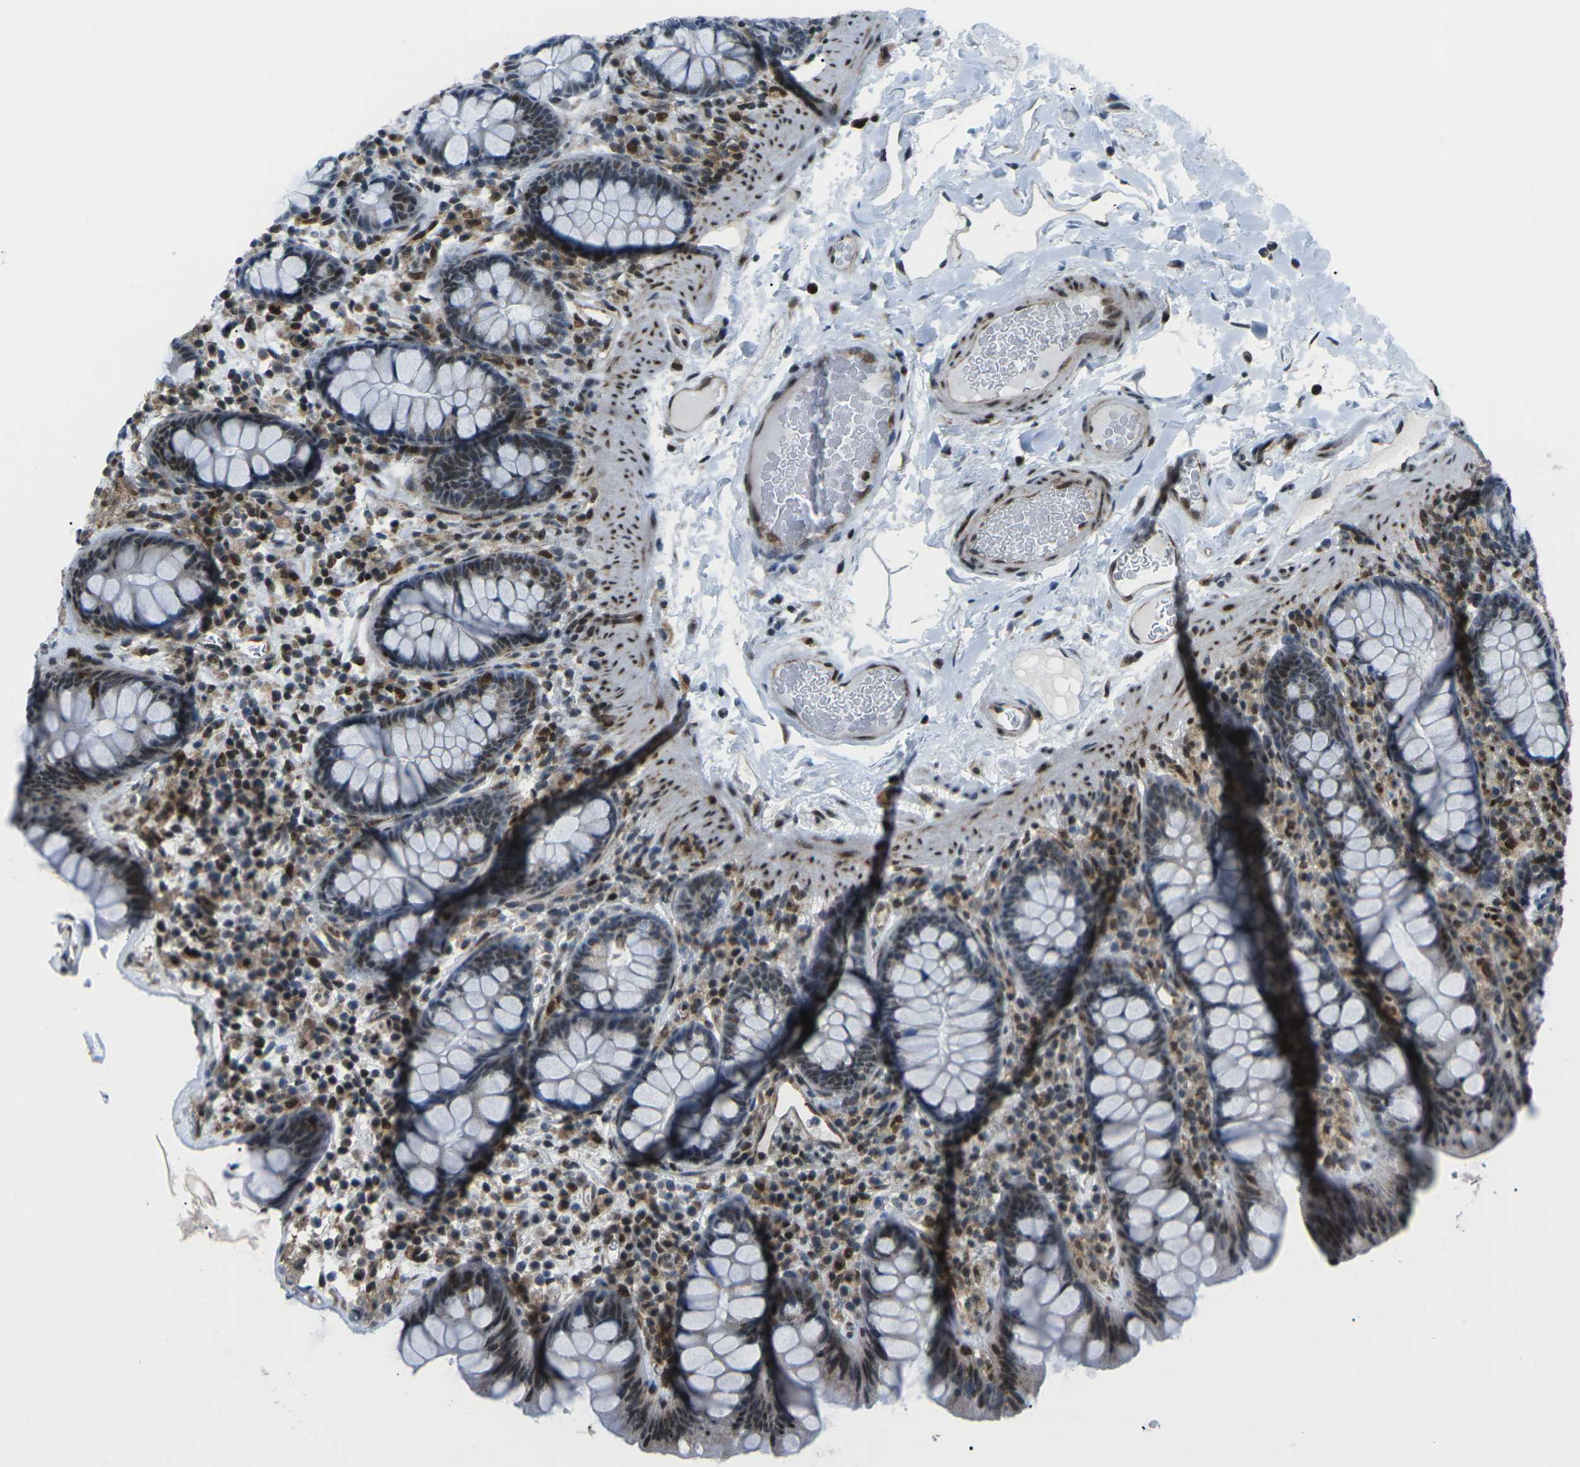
{"staining": {"intensity": "moderate", "quantity": ">75%", "location": "cytoplasmic/membranous"}, "tissue": "colon", "cell_type": "Endothelial cells", "image_type": "normal", "snomed": [{"axis": "morphology", "description": "Normal tissue, NOS"}, {"axis": "topography", "description": "Colon"}], "caption": "Immunohistochemistry (IHC) (DAB (3,3'-diaminobenzidine)) staining of unremarkable human colon displays moderate cytoplasmic/membranous protein positivity in about >75% of endothelial cells. Nuclei are stained in blue.", "gene": "MBNL1", "patient": {"sex": "female", "age": 80}}